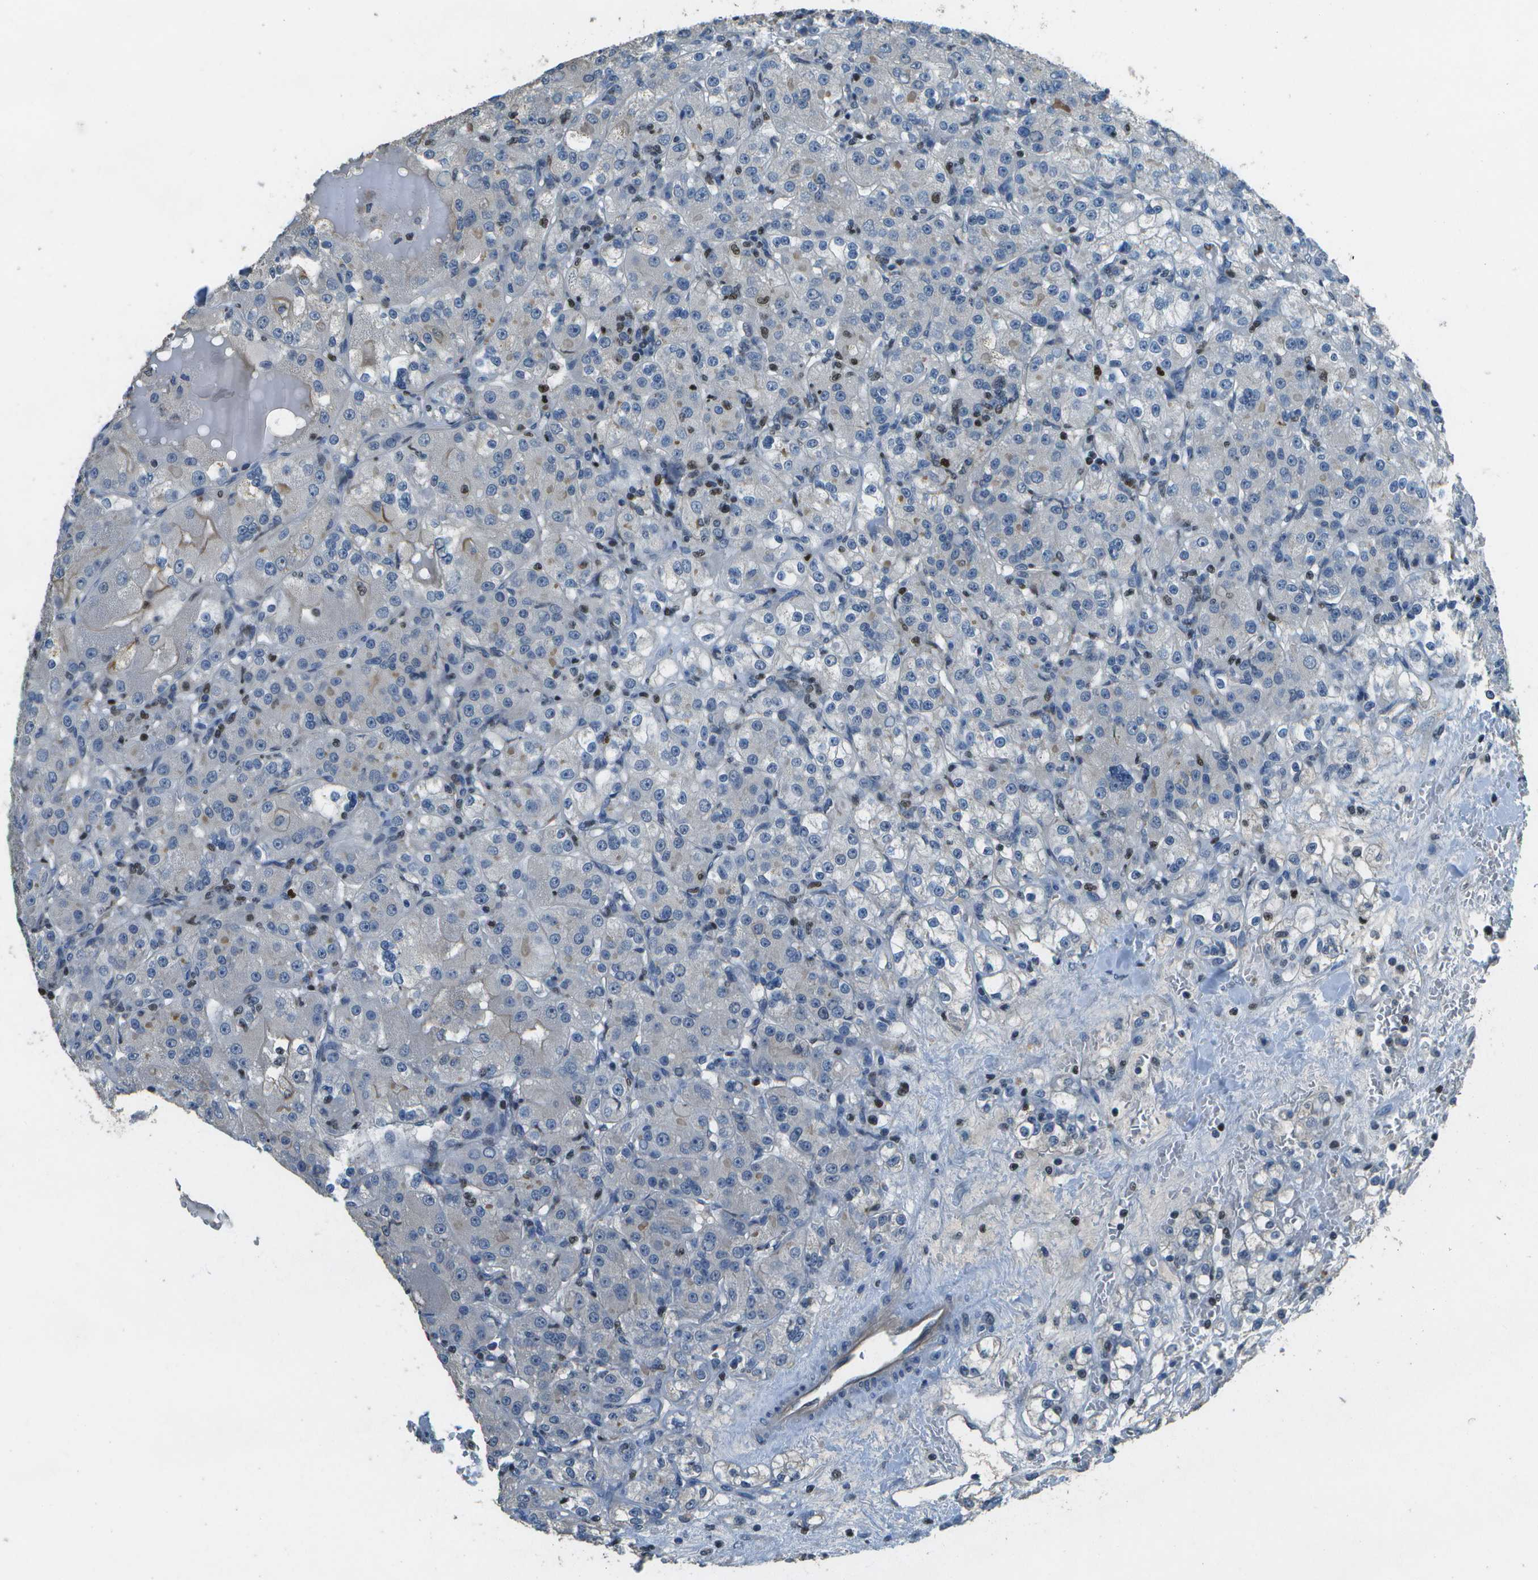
{"staining": {"intensity": "moderate", "quantity": "<25%", "location": "nuclear"}, "tissue": "renal cancer", "cell_type": "Tumor cells", "image_type": "cancer", "snomed": [{"axis": "morphology", "description": "Normal tissue, NOS"}, {"axis": "morphology", "description": "Adenocarcinoma, NOS"}, {"axis": "topography", "description": "Kidney"}], "caption": "Immunohistochemistry staining of renal cancer (adenocarcinoma), which exhibits low levels of moderate nuclear expression in approximately <25% of tumor cells indicating moderate nuclear protein positivity. The staining was performed using DAB (brown) for protein detection and nuclei were counterstained in hematoxylin (blue).", "gene": "PDLIM1", "patient": {"sex": "male", "age": 61}}